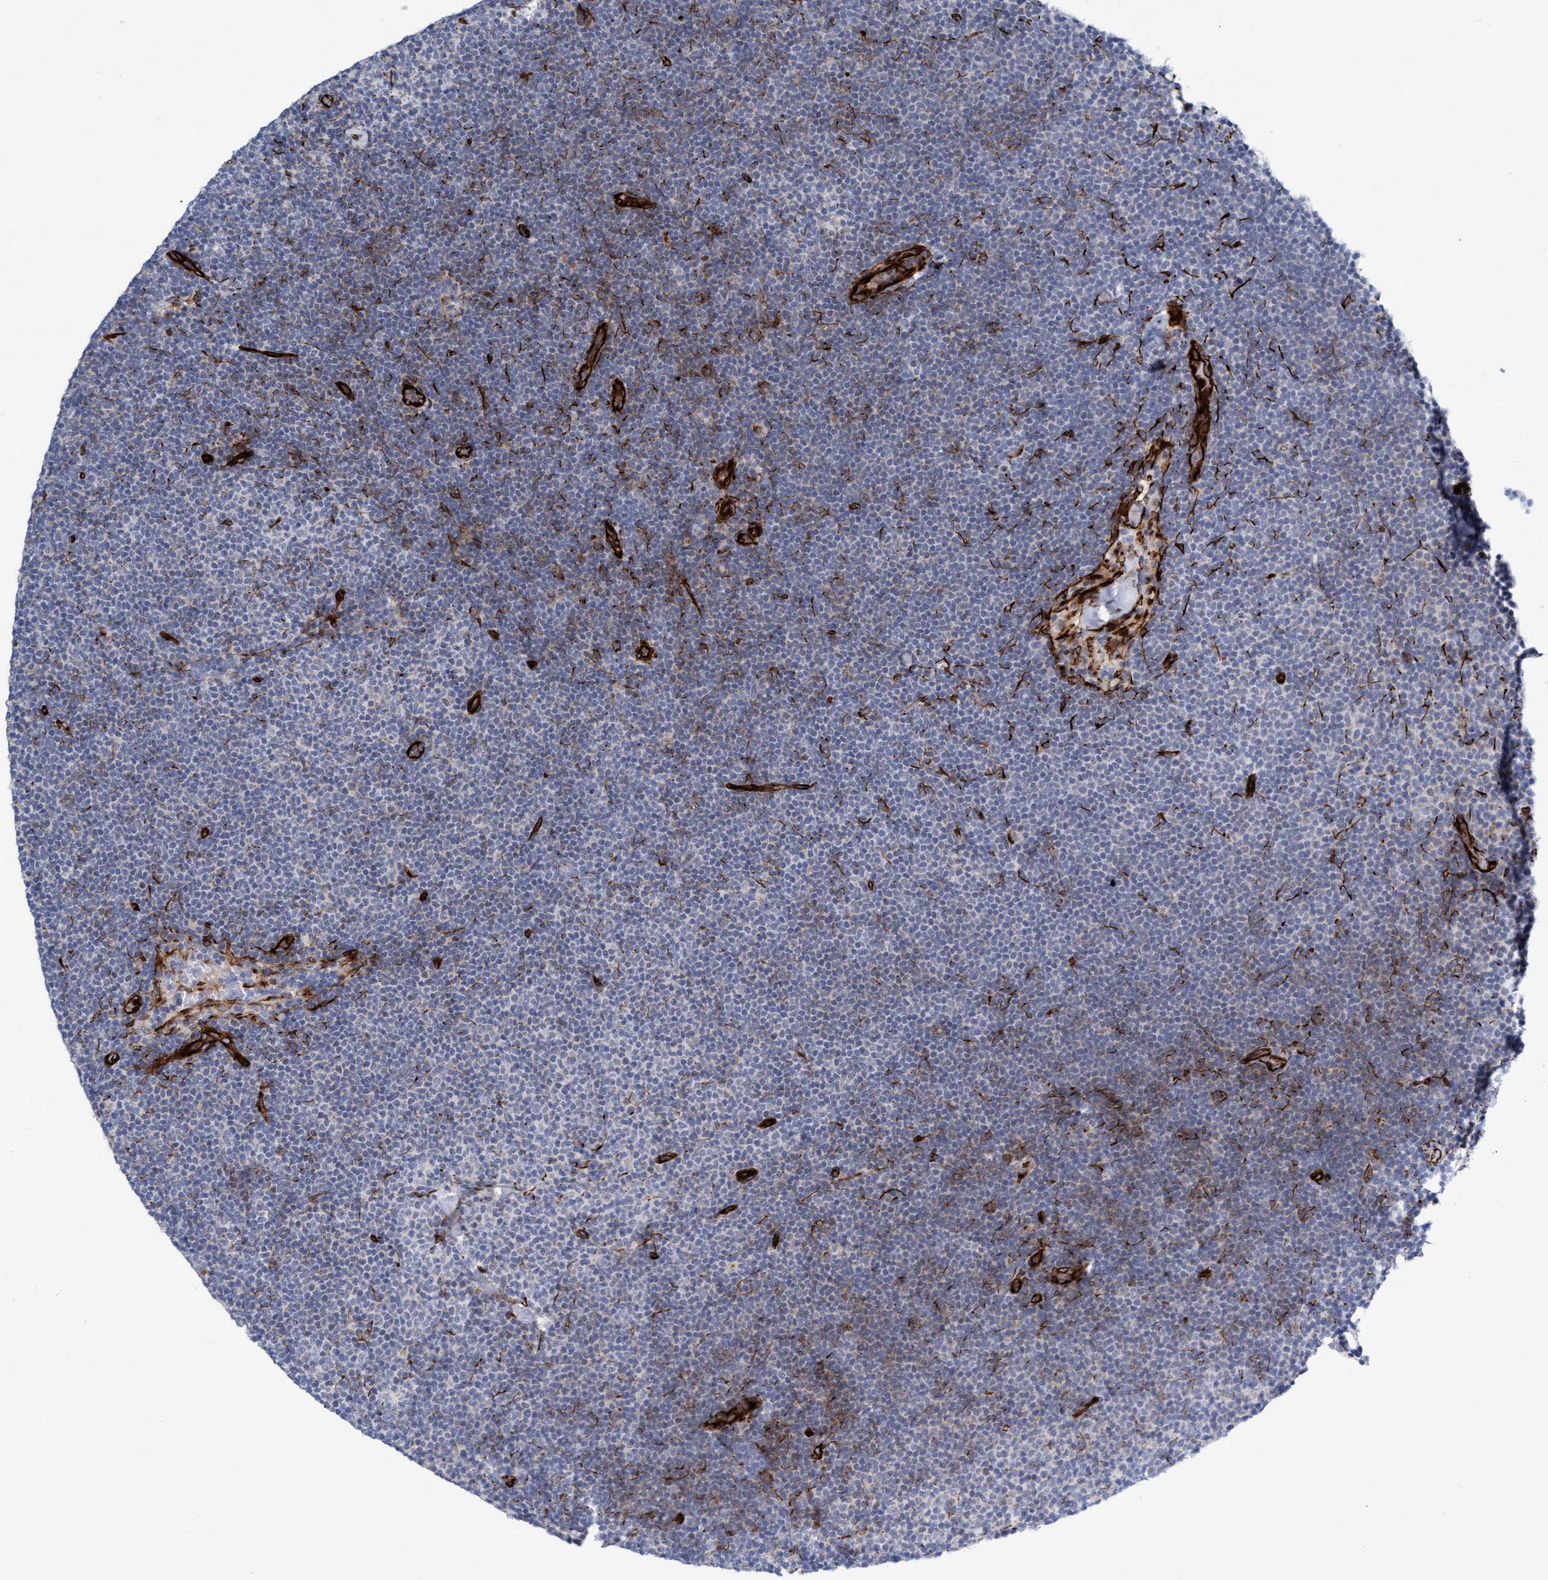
{"staining": {"intensity": "moderate", "quantity": "<25%", "location": "cytoplasmic/membranous"}, "tissue": "lymphoma", "cell_type": "Tumor cells", "image_type": "cancer", "snomed": [{"axis": "morphology", "description": "Malignant lymphoma, non-Hodgkin's type, Low grade"}, {"axis": "topography", "description": "Lymph node"}], "caption": "Immunohistochemical staining of human low-grade malignant lymphoma, non-Hodgkin's type exhibits low levels of moderate cytoplasmic/membranous protein positivity in approximately <25% of tumor cells.", "gene": "POLG2", "patient": {"sex": "female", "age": 53}}